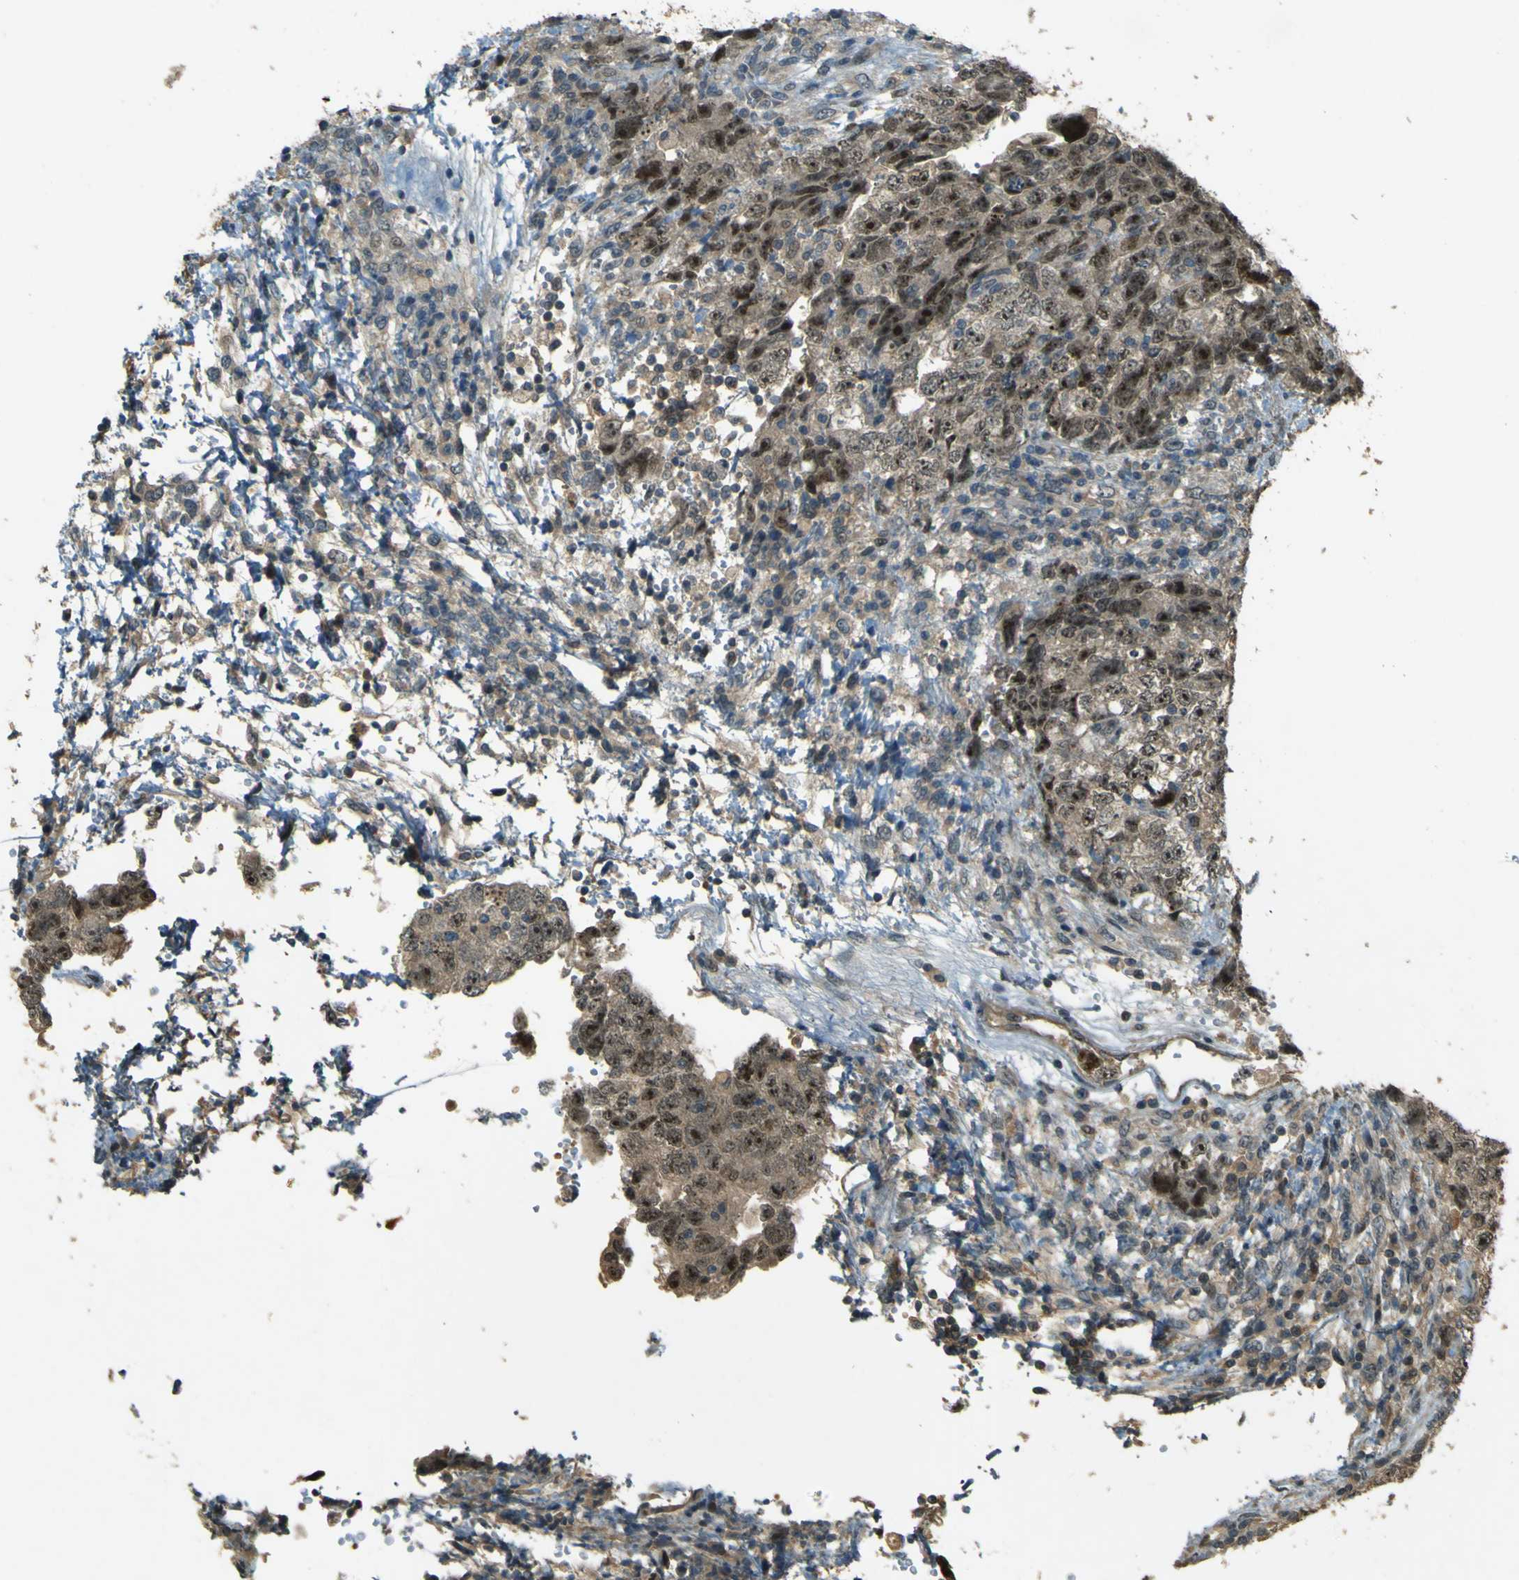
{"staining": {"intensity": "moderate", "quantity": ">75%", "location": "cytoplasmic/membranous,nuclear"}, "tissue": "testis cancer", "cell_type": "Tumor cells", "image_type": "cancer", "snomed": [{"axis": "morphology", "description": "Carcinoma, Embryonal, NOS"}, {"axis": "topography", "description": "Testis"}], "caption": "Moderate cytoplasmic/membranous and nuclear expression for a protein is seen in about >75% of tumor cells of embryonal carcinoma (testis) using IHC.", "gene": "MPDZ", "patient": {"sex": "male", "age": 36}}